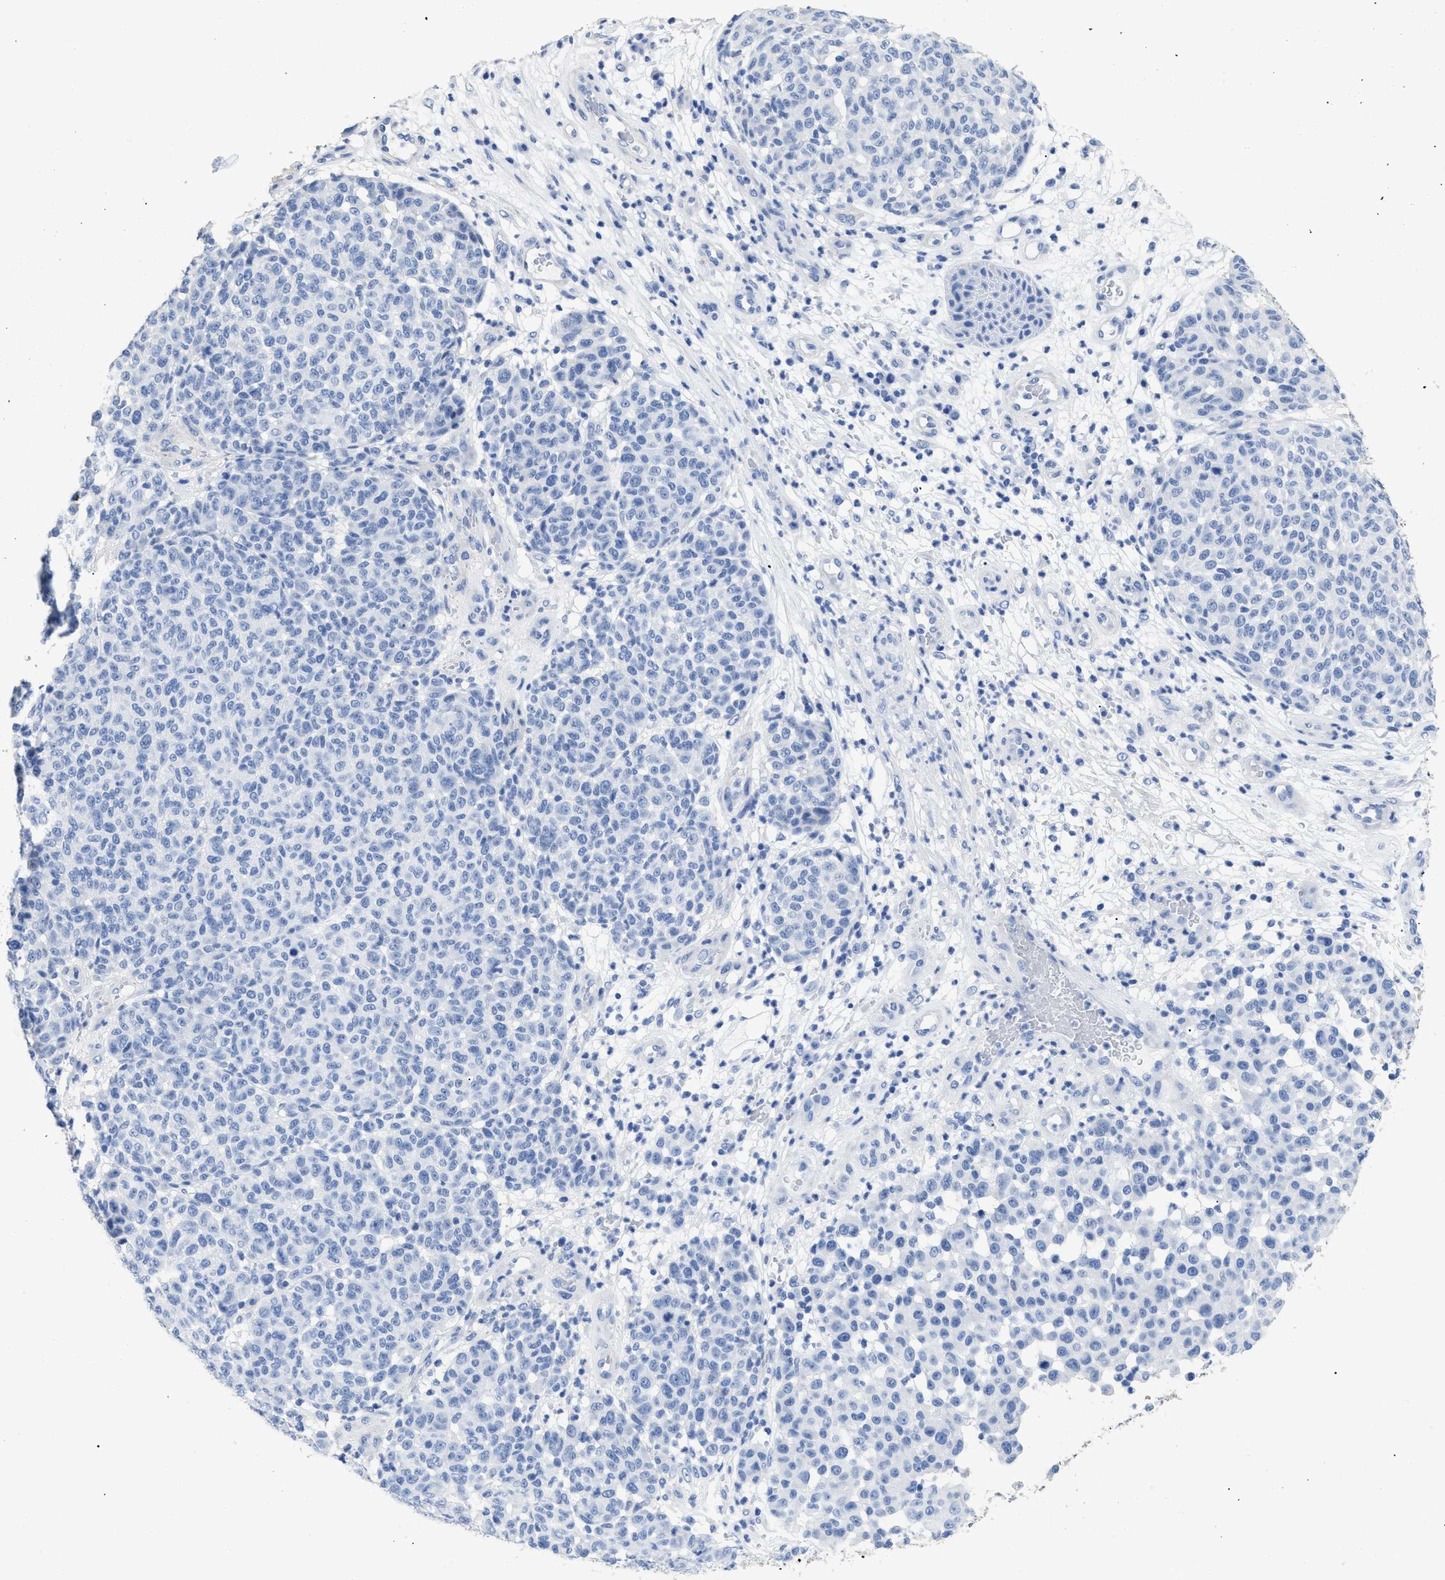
{"staining": {"intensity": "negative", "quantity": "none", "location": "none"}, "tissue": "melanoma", "cell_type": "Tumor cells", "image_type": "cancer", "snomed": [{"axis": "morphology", "description": "Malignant melanoma, NOS"}, {"axis": "topography", "description": "Skin"}], "caption": "Human melanoma stained for a protein using immunohistochemistry (IHC) demonstrates no staining in tumor cells.", "gene": "DLC1", "patient": {"sex": "male", "age": 59}}